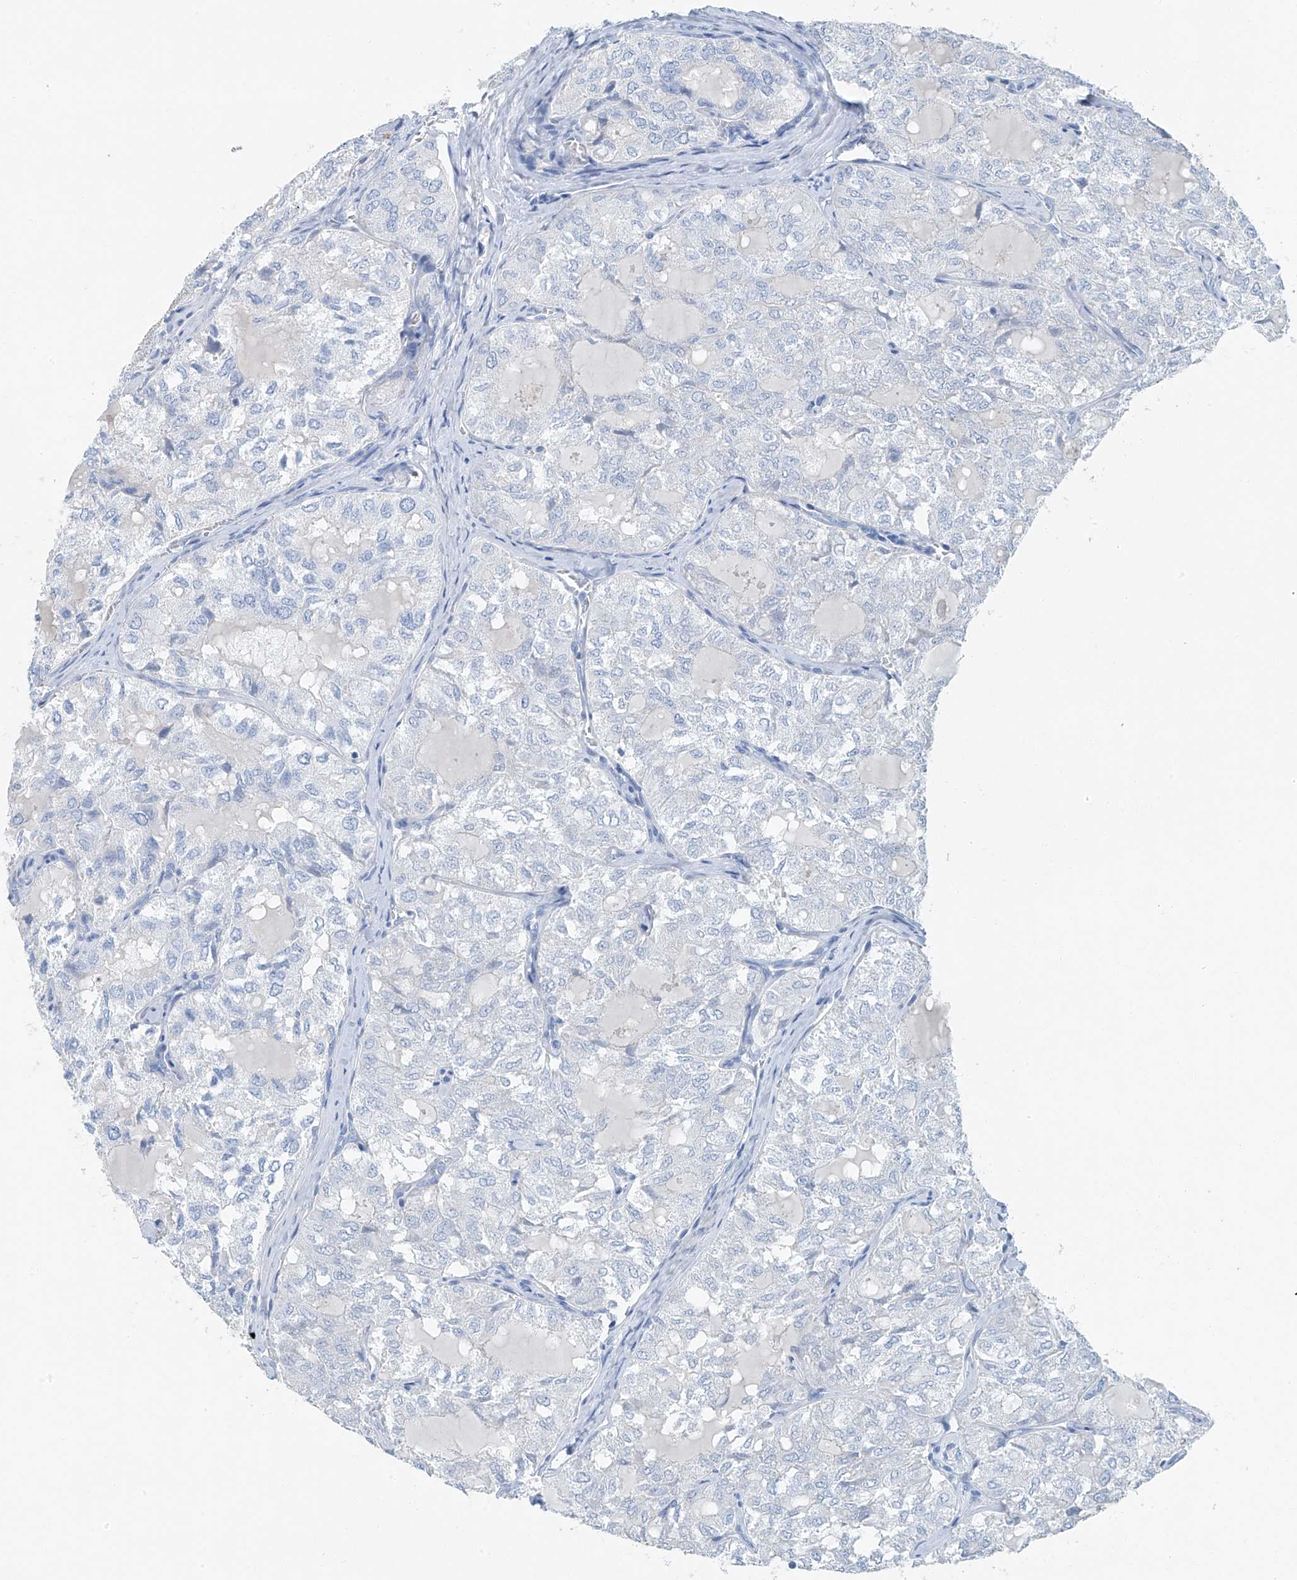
{"staining": {"intensity": "negative", "quantity": "none", "location": "none"}, "tissue": "thyroid cancer", "cell_type": "Tumor cells", "image_type": "cancer", "snomed": [{"axis": "morphology", "description": "Follicular adenoma carcinoma, NOS"}, {"axis": "topography", "description": "Thyroid gland"}], "caption": "This is an IHC image of thyroid cancer (follicular adenoma carcinoma). There is no positivity in tumor cells.", "gene": "C1orf87", "patient": {"sex": "male", "age": 75}}